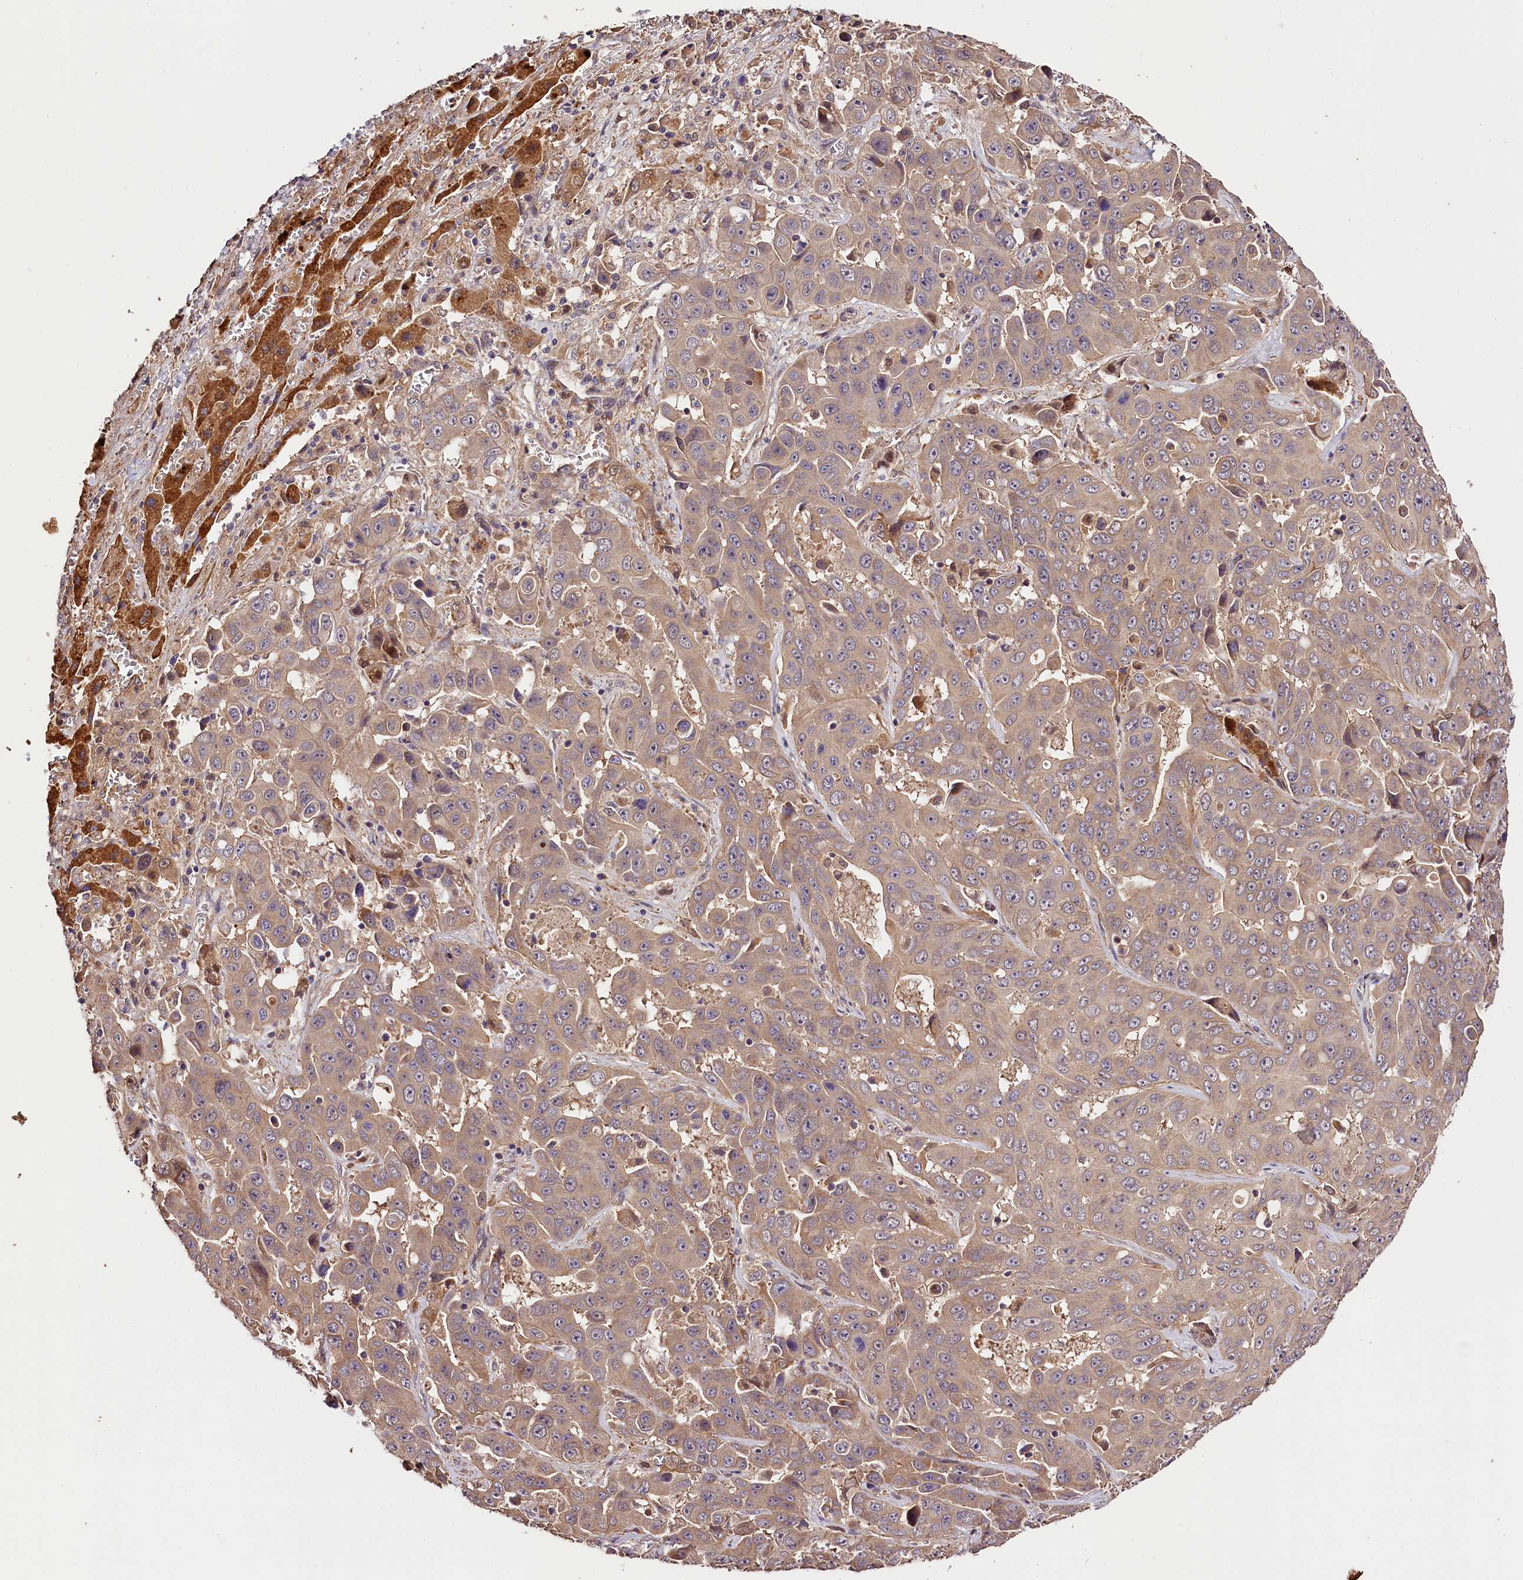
{"staining": {"intensity": "weak", "quantity": "25%-75%", "location": "cytoplasmic/membranous"}, "tissue": "liver cancer", "cell_type": "Tumor cells", "image_type": "cancer", "snomed": [{"axis": "morphology", "description": "Cholangiocarcinoma"}, {"axis": "topography", "description": "Liver"}], "caption": "Cholangiocarcinoma (liver) stained for a protein (brown) displays weak cytoplasmic/membranous positive staining in approximately 25%-75% of tumor cells.", "gene": "CES3", "patient": {"sex": "female", "age": 52}}